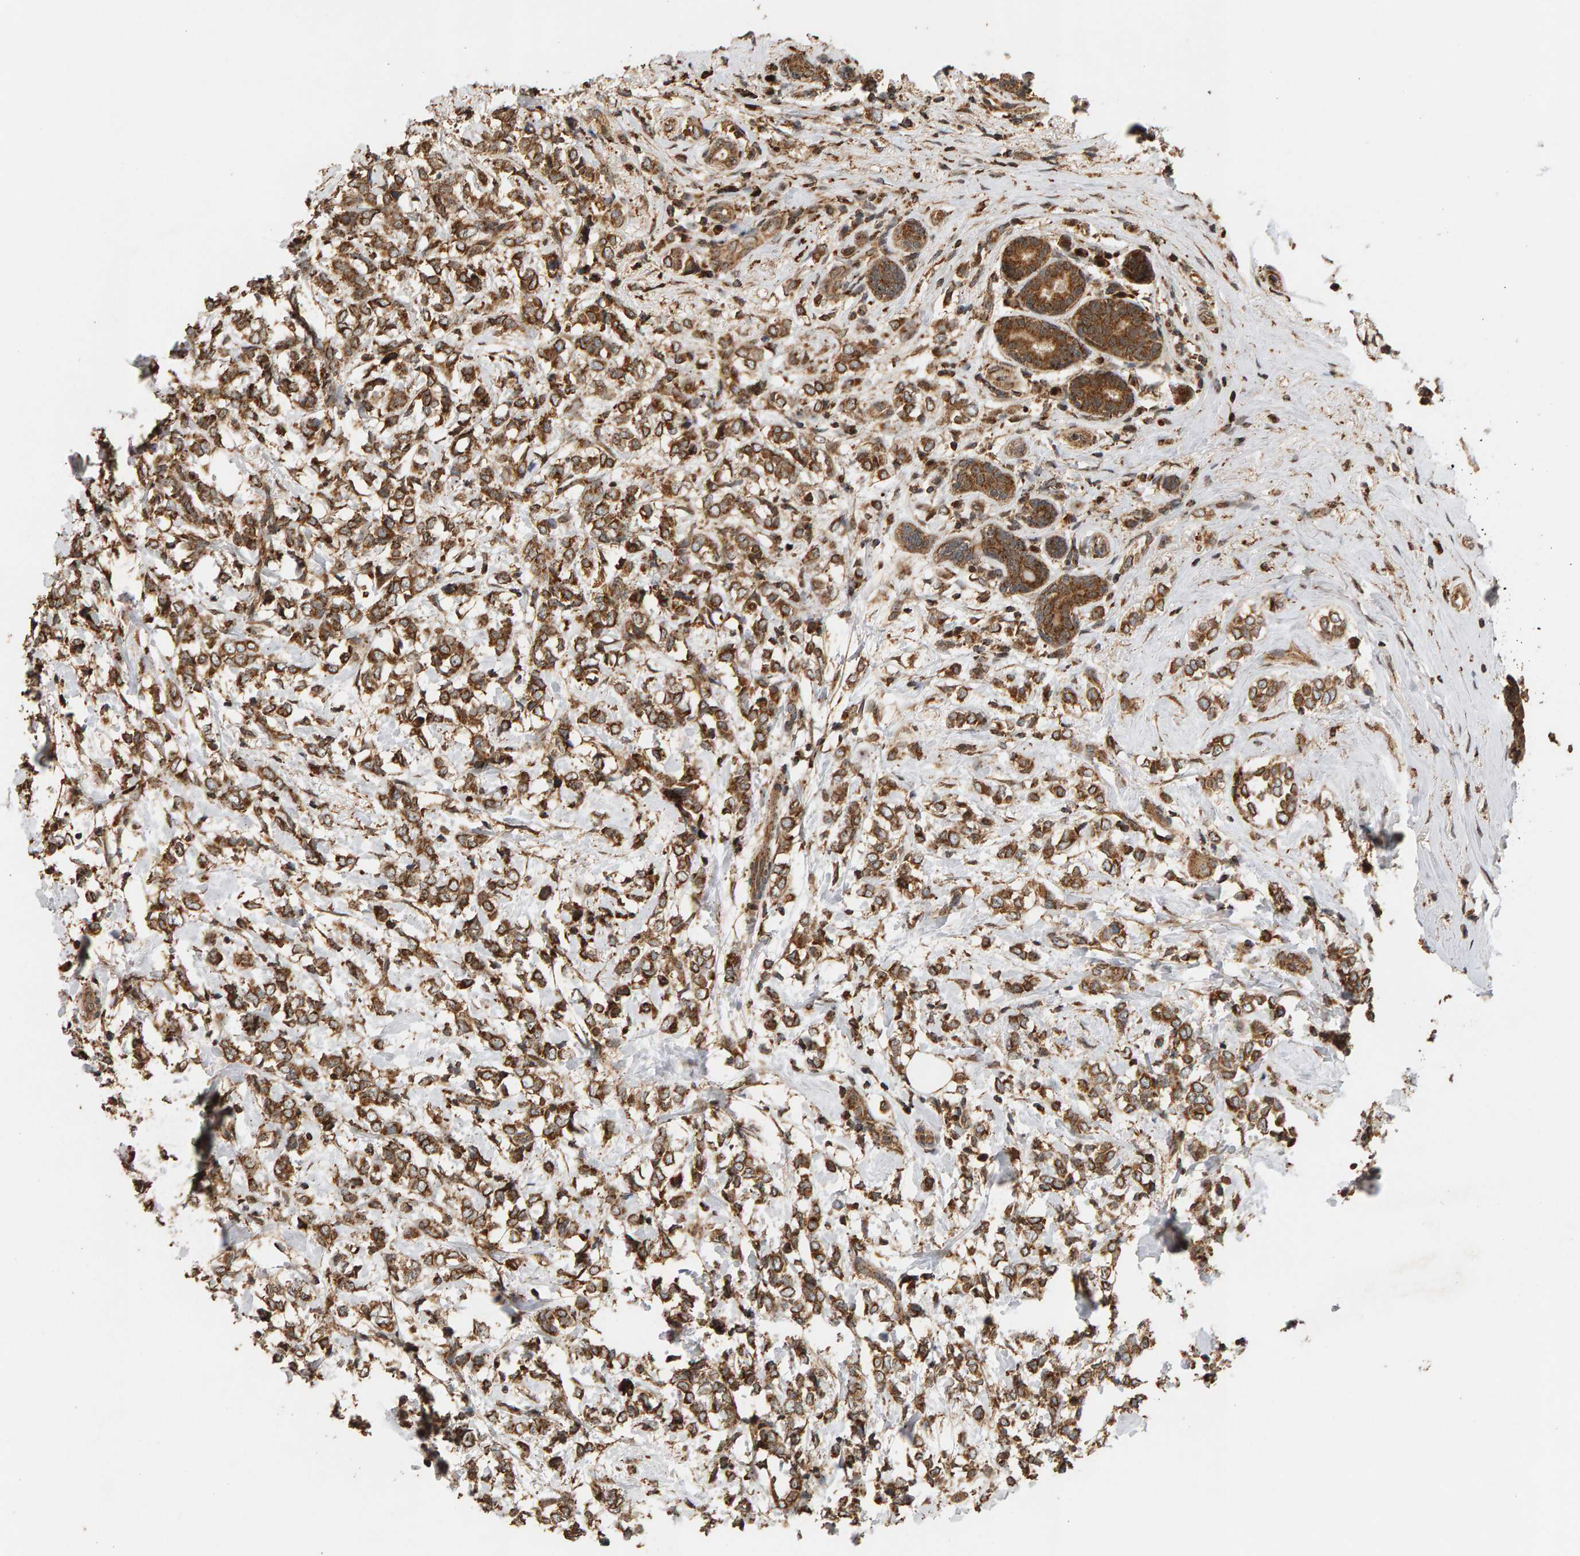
{"staining": {"intensity": "strong", "quantity": ">75%", "location": "cytoplasmic/membranous"}, "tissue": "breast cancer", "cell_type": "Tumor cells", "image_type": "cancer", "snomed": [{"axis": "morphology", "description": "Normal tissue, NOS"}, {"axis": "morphology", "description": "Lobular carcinoma"}, {"axis": "topography", "description": "Breast"}], "caption": "The immunohistochemical stain shows strong cytoplasmic/membranous positivity in tumor cells of breast cancer (lobular carcinoma) tissue.", "gene": "GSTK1", "patient": {"sex": "female", "age": 47}}